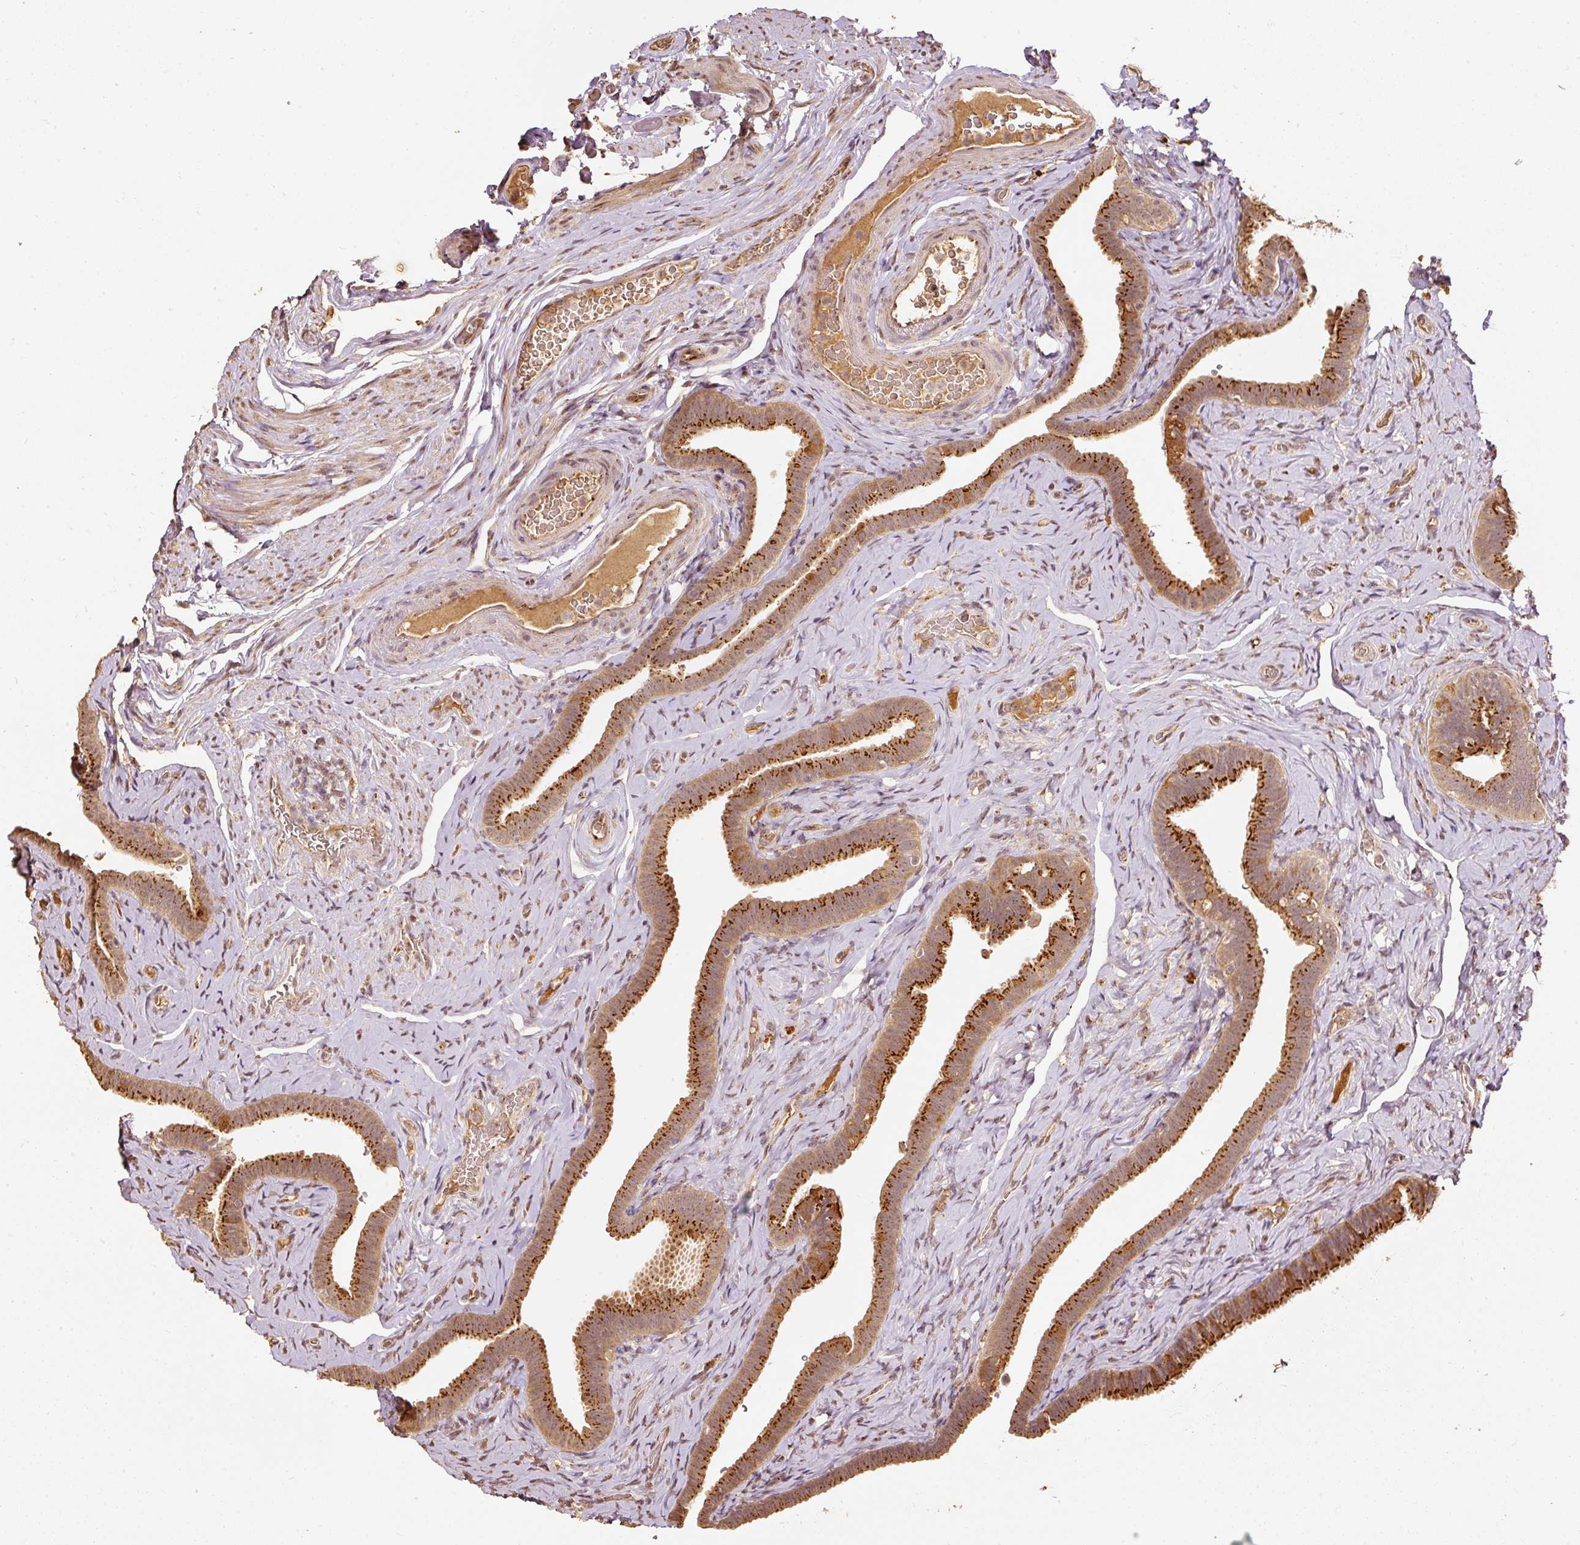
{"staining": {"intensity": "strong", "quantity": ">75%", "location": "cytoplasmic/membranous"}, "tissue": "fallopian tube", "cell_type": "Glandular cells", "image_type": "normal", "snomed": [{"axis": "morphology", "description": "Normal tissue, NOS"}, {"axis": "topography", "description": "Fallopian tube"}], "caption": "Fallopian tube stained with IHC demonstrates strong cytoplasmic/membranous positivity in approximately >75% of glandular cells.", "gene": "FUT8", "patient": {"sex": "female", "age": 69}}